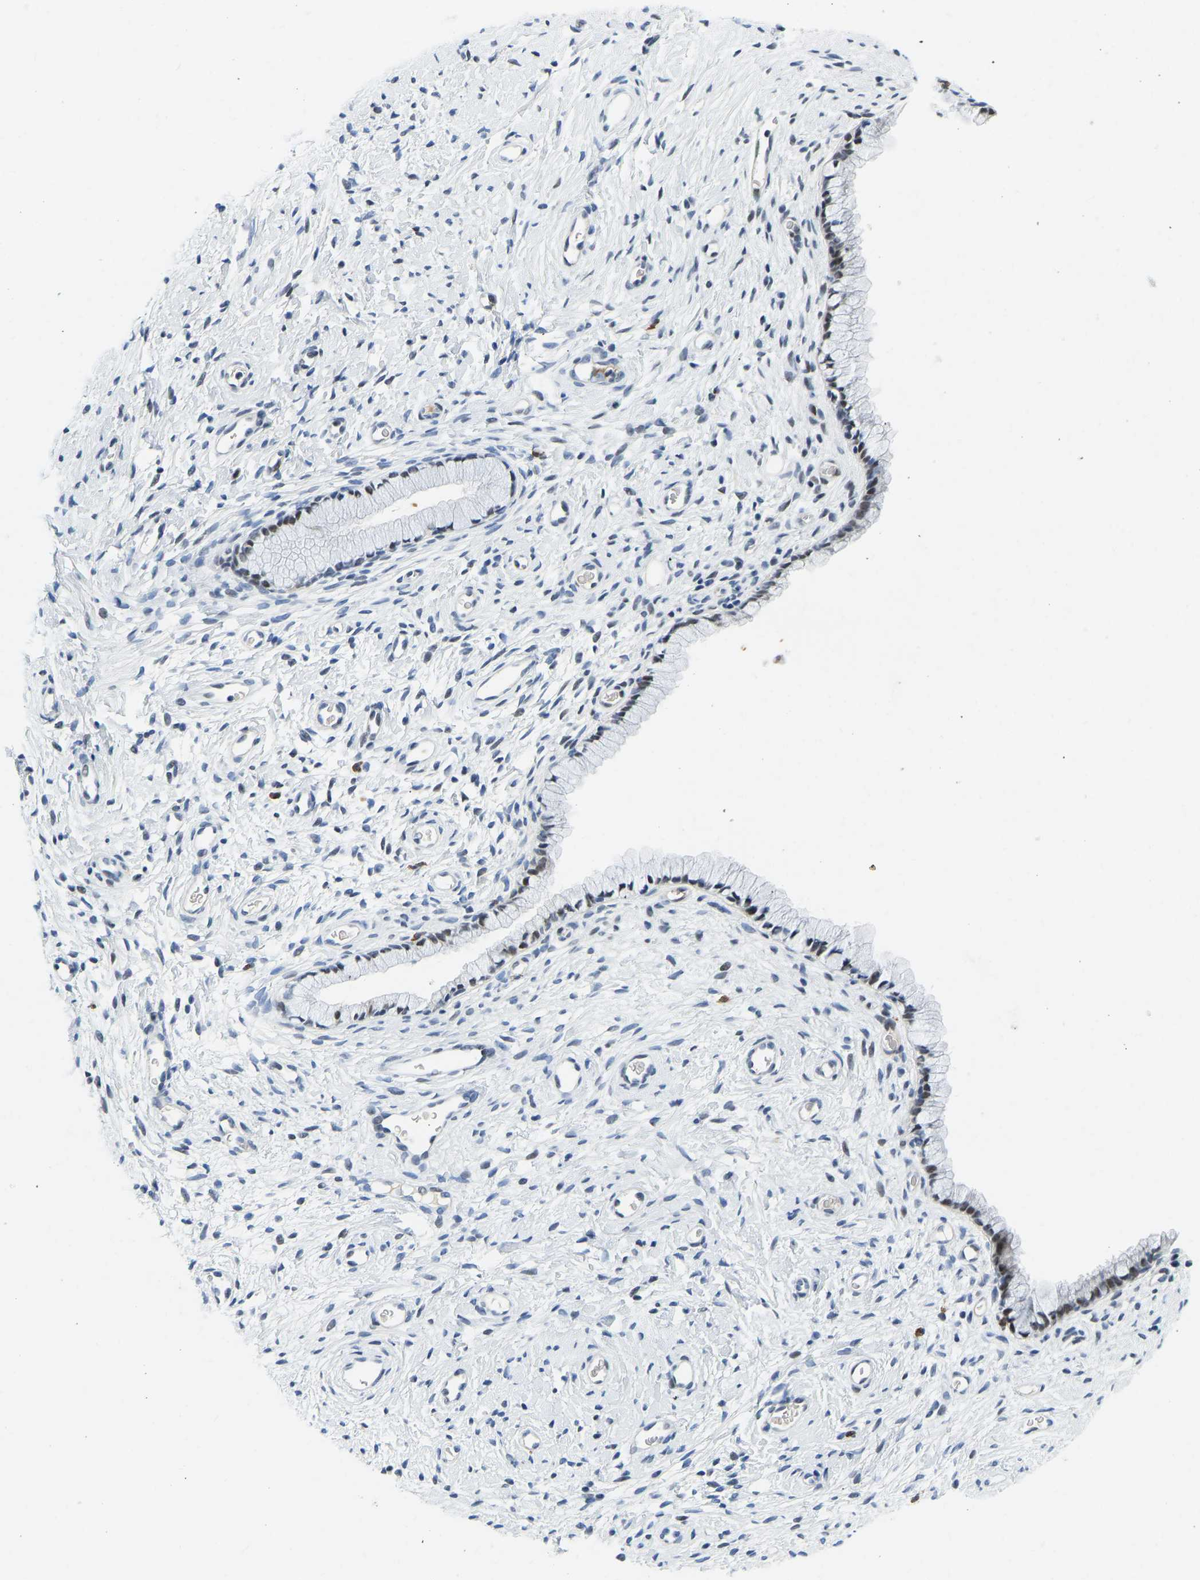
{"staining": {"intensity": "moderate", "quantity": "<25%", "location": "nuclear"}, "tissue": "cervix", "cell_type": "Glandular cells", "image_type": "normal", "snomed": [{"axis": "morphology", "description": "Normal tissue, NOS"}, {"axis": "topography", "description": "Cervix"}], "caption": "Protein analysis of unremarkable cervix shows moderate nuclear expression in approximately <25% of glandular cells.", "gene": "HDAC5", "patient": {"sex": "female", "age": 72}}